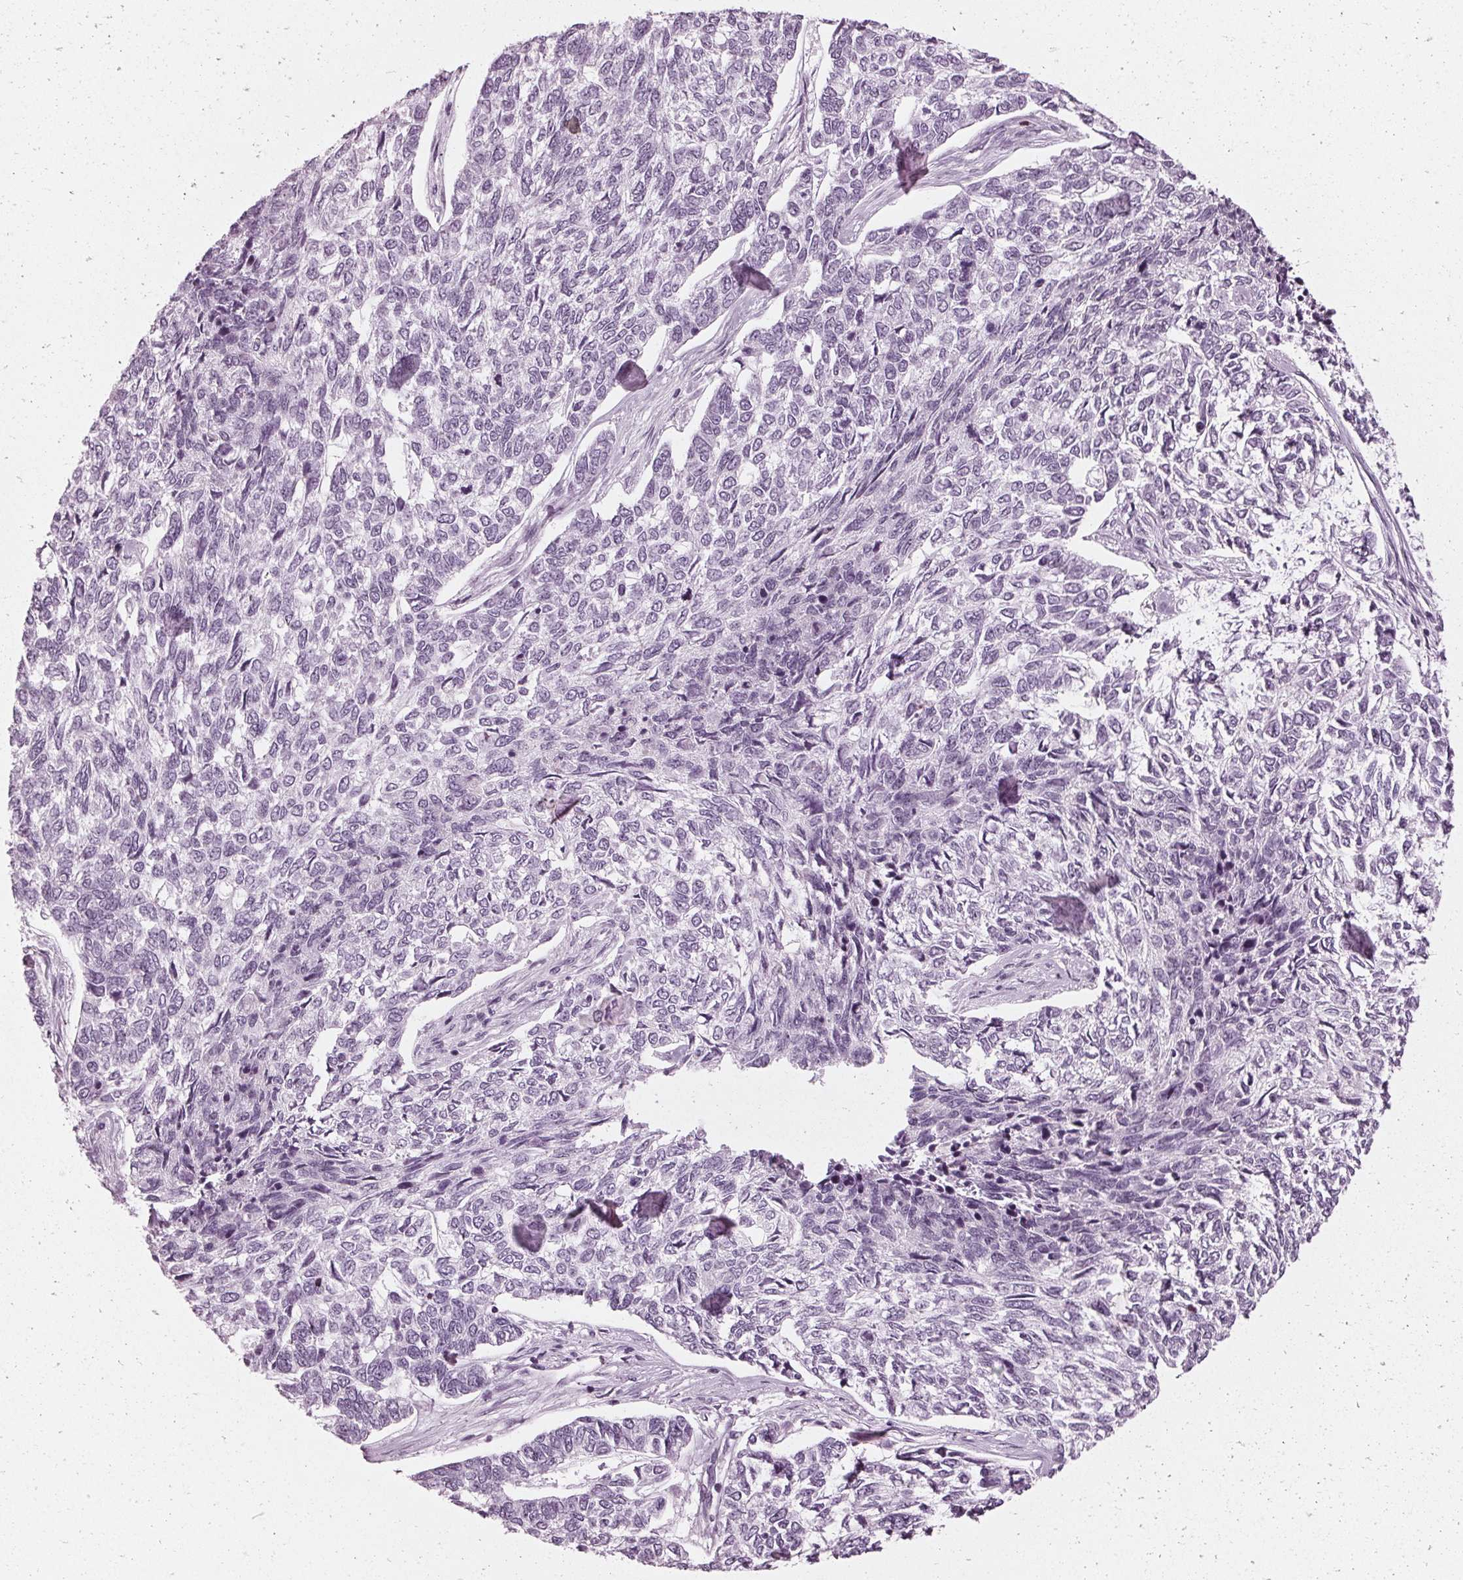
{"staining": {"intensity": "negative", "quantity": "none", "location": "none"}, "tissue": "skin cancer", "cell_type": "Tumor cells", "image_type": "cancer", "snomed": [{"axis": "morphology", "description": "Basal cell carcinoma"}, {"axis": "topography", "description": "Skin"}], "caption": "A high-resolution photomicrograph shows immunohistochemistry staining of skin basal cell carcinoma, which shows no significant positivity in tumor cells.", "gene": "KRT28", "patient": {"sex": "female", "age": 65}}